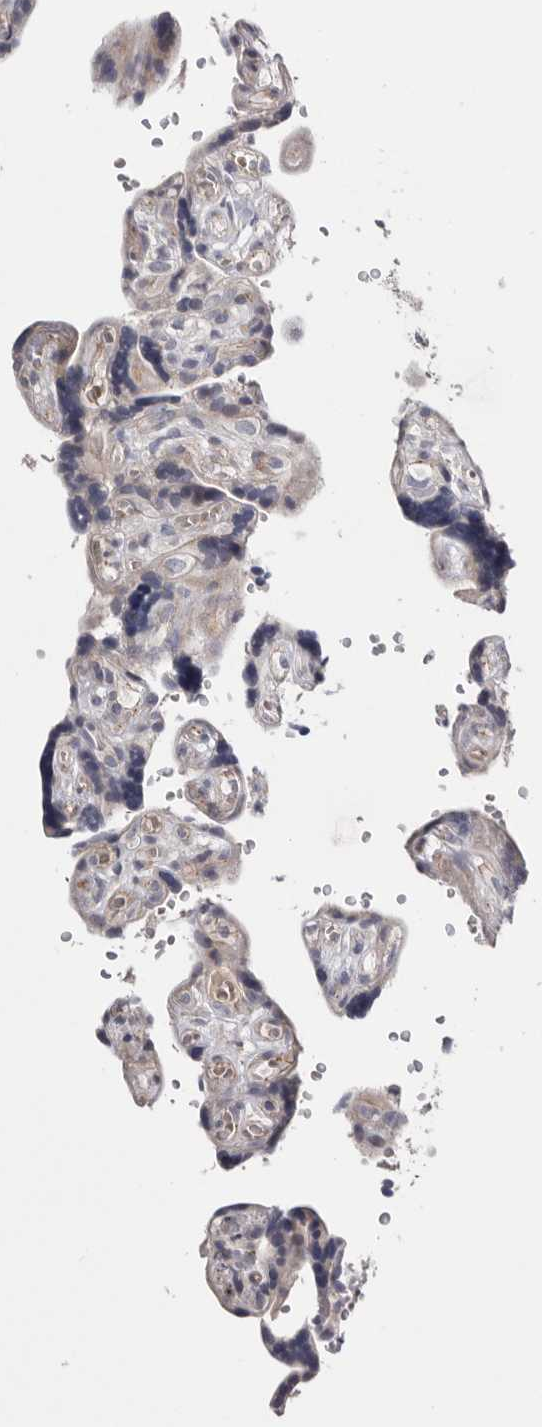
{"staining": {"intensity": "moderate", "quantity": ">75%", "location": "cytoplasmic/membranous"}, "tissue": "placenta", "cell_type": "Decidual cells", "image_type": "normal", "snomed": [{"axis": "morphology", "description": "Normal tissue, NOS"}, {"axis": "topography", "description": "Placenta"}], "caption": "Brown immunohistochemical staining in benign human placenta displays moderate cytoplasmic/membranous staining in about >75% of decidual cells.", "gene": "USH1C", "patient": {"sex": "female", "age": 30}}